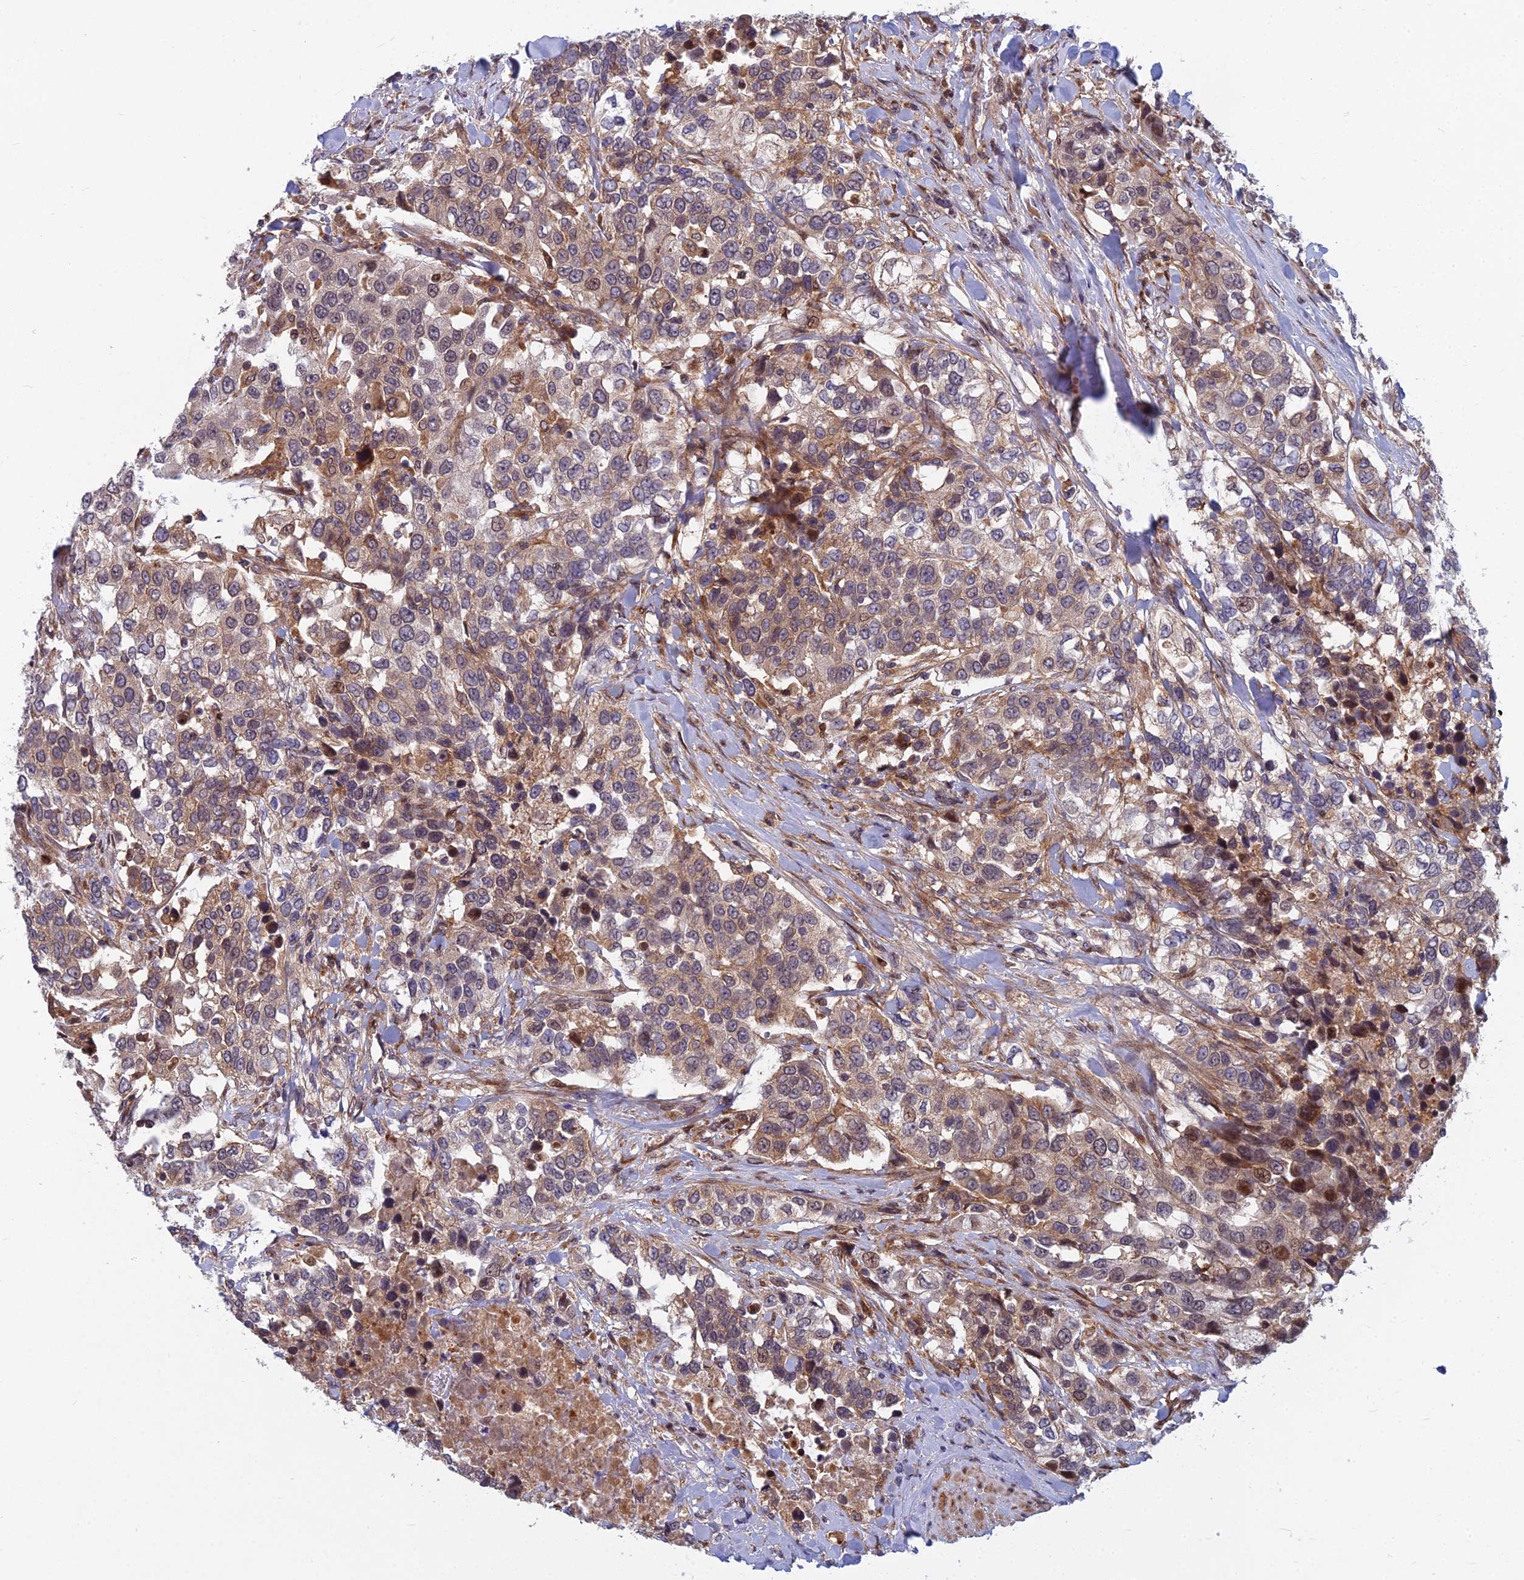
{"staining": {"intensity": "moderate", "quantity": "25%-75%", "location": "cytoplasmic/membranous,nuclear"}, "tissue": "urothelial cancer", "cell_type": "Tumor cells", "image_type": "cancer", "snomed": [{"axis": "morphology", "description": "Urothelial carcinoma, High grade"}, {"axis": "topography", "description": "Urinary bladder"}], "caption": "Urothelial carcinoma (high-grade) stained with immunohistochemistry (IHC) displays moderate cytoplasmic/membranous and nuclear expression in about 25%-75% of tumor cells. Using DAB (3,3'-diaminobenzidine) (brown) and hematoxylin (blue) stains, captured at high magnification using brightfield microscopy.", "gene": "COMMD2", "patient": {"sex": "female", "age": 80}}